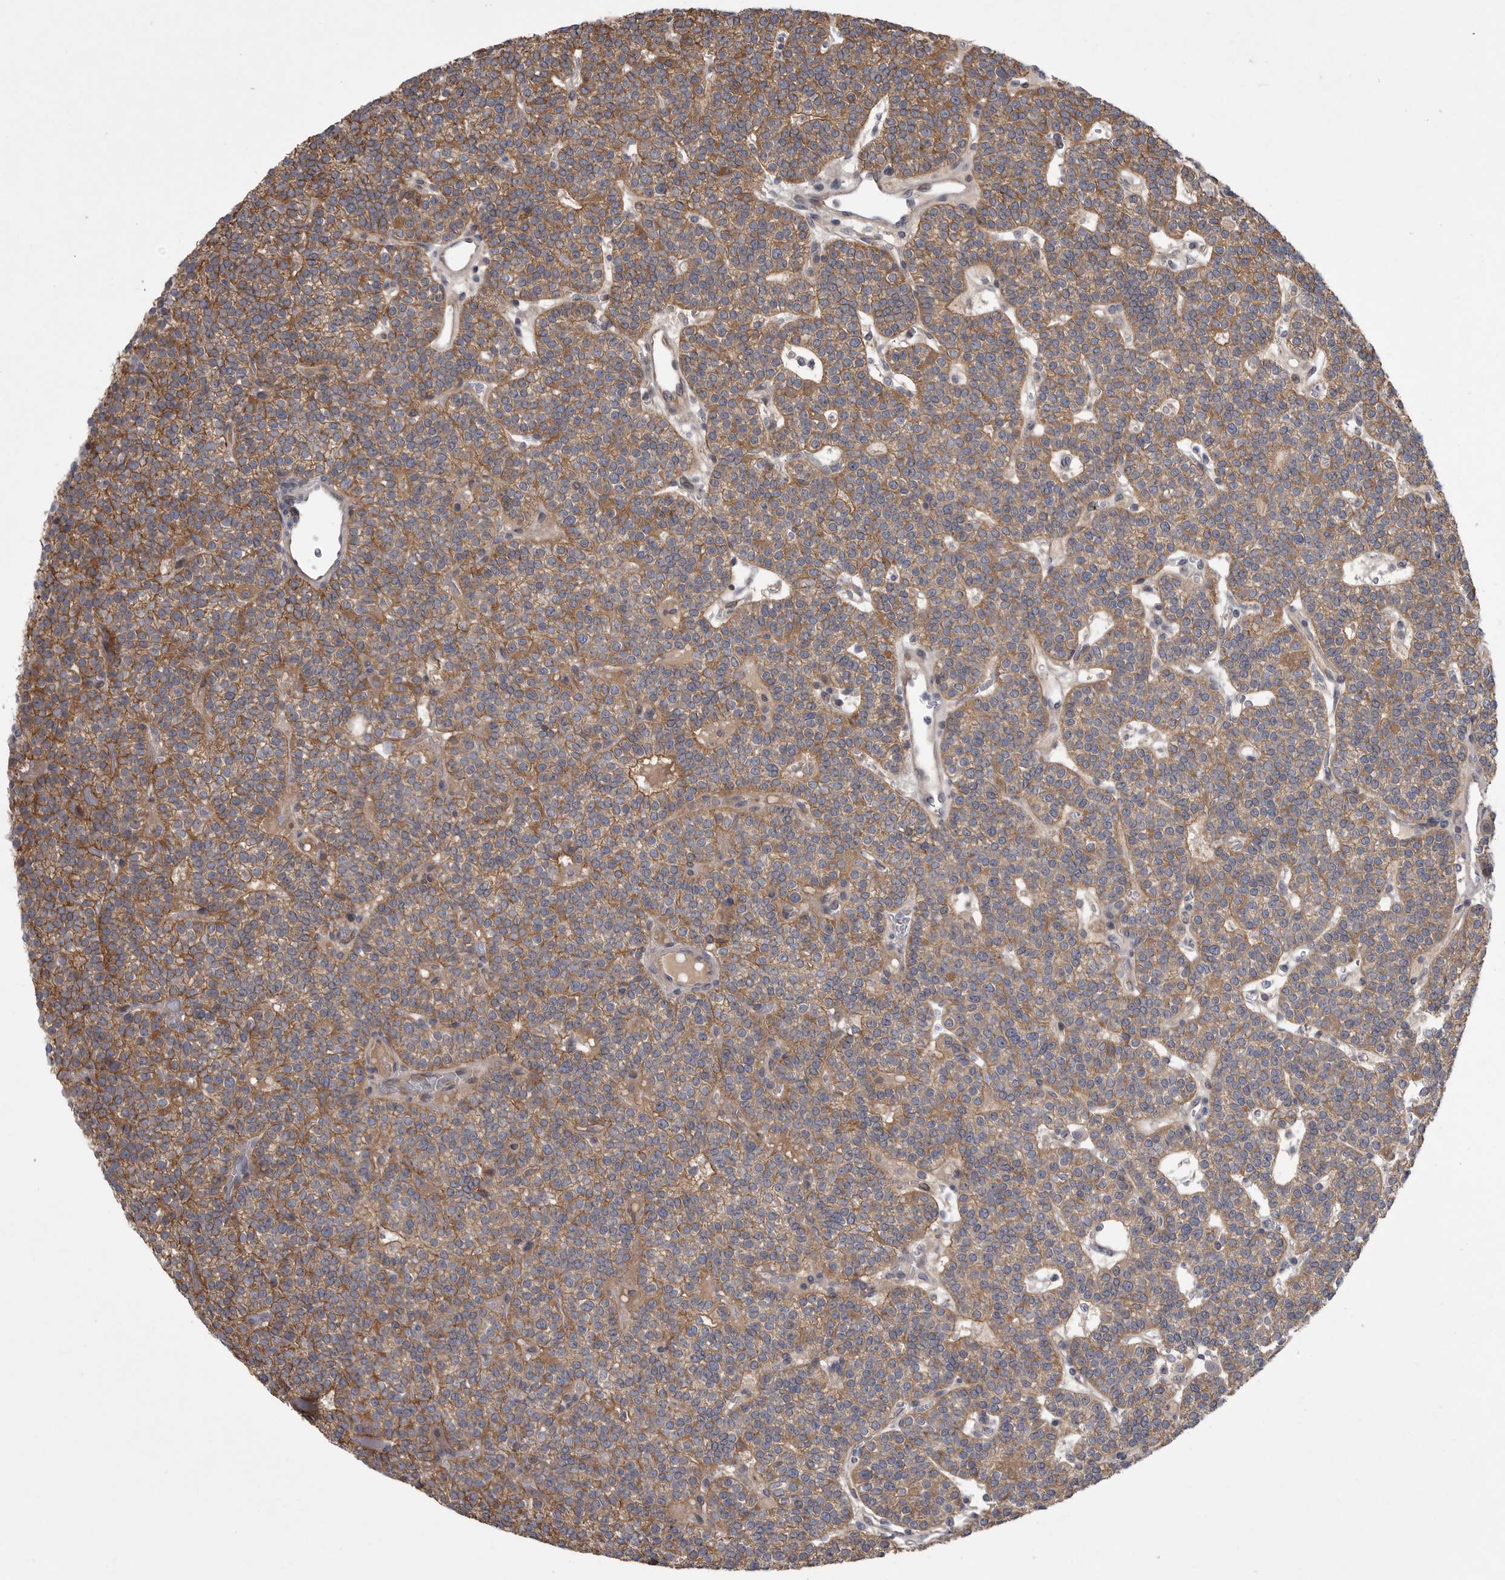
{"staining": {"intensity": "moderate", "quantity": ">75%", "location": "cytoplasmic/membranous"}, "tissue": "parathyroid gland", "cell_type": "Glandular cells", "image_type": "normal", "snomed": [{"axis": "morphology", "description": "Normal tissue, NOS"}, {"axis": "topography", "description": "Parathyroid gland"}], "caption": "Glandular cells show medium levels of moderate cytoplasmic/membranous staining in about >75% of cells in normal human parathyroid gland.", "gene": "CRP", "patient": {"sex": "male", "age": 83}}